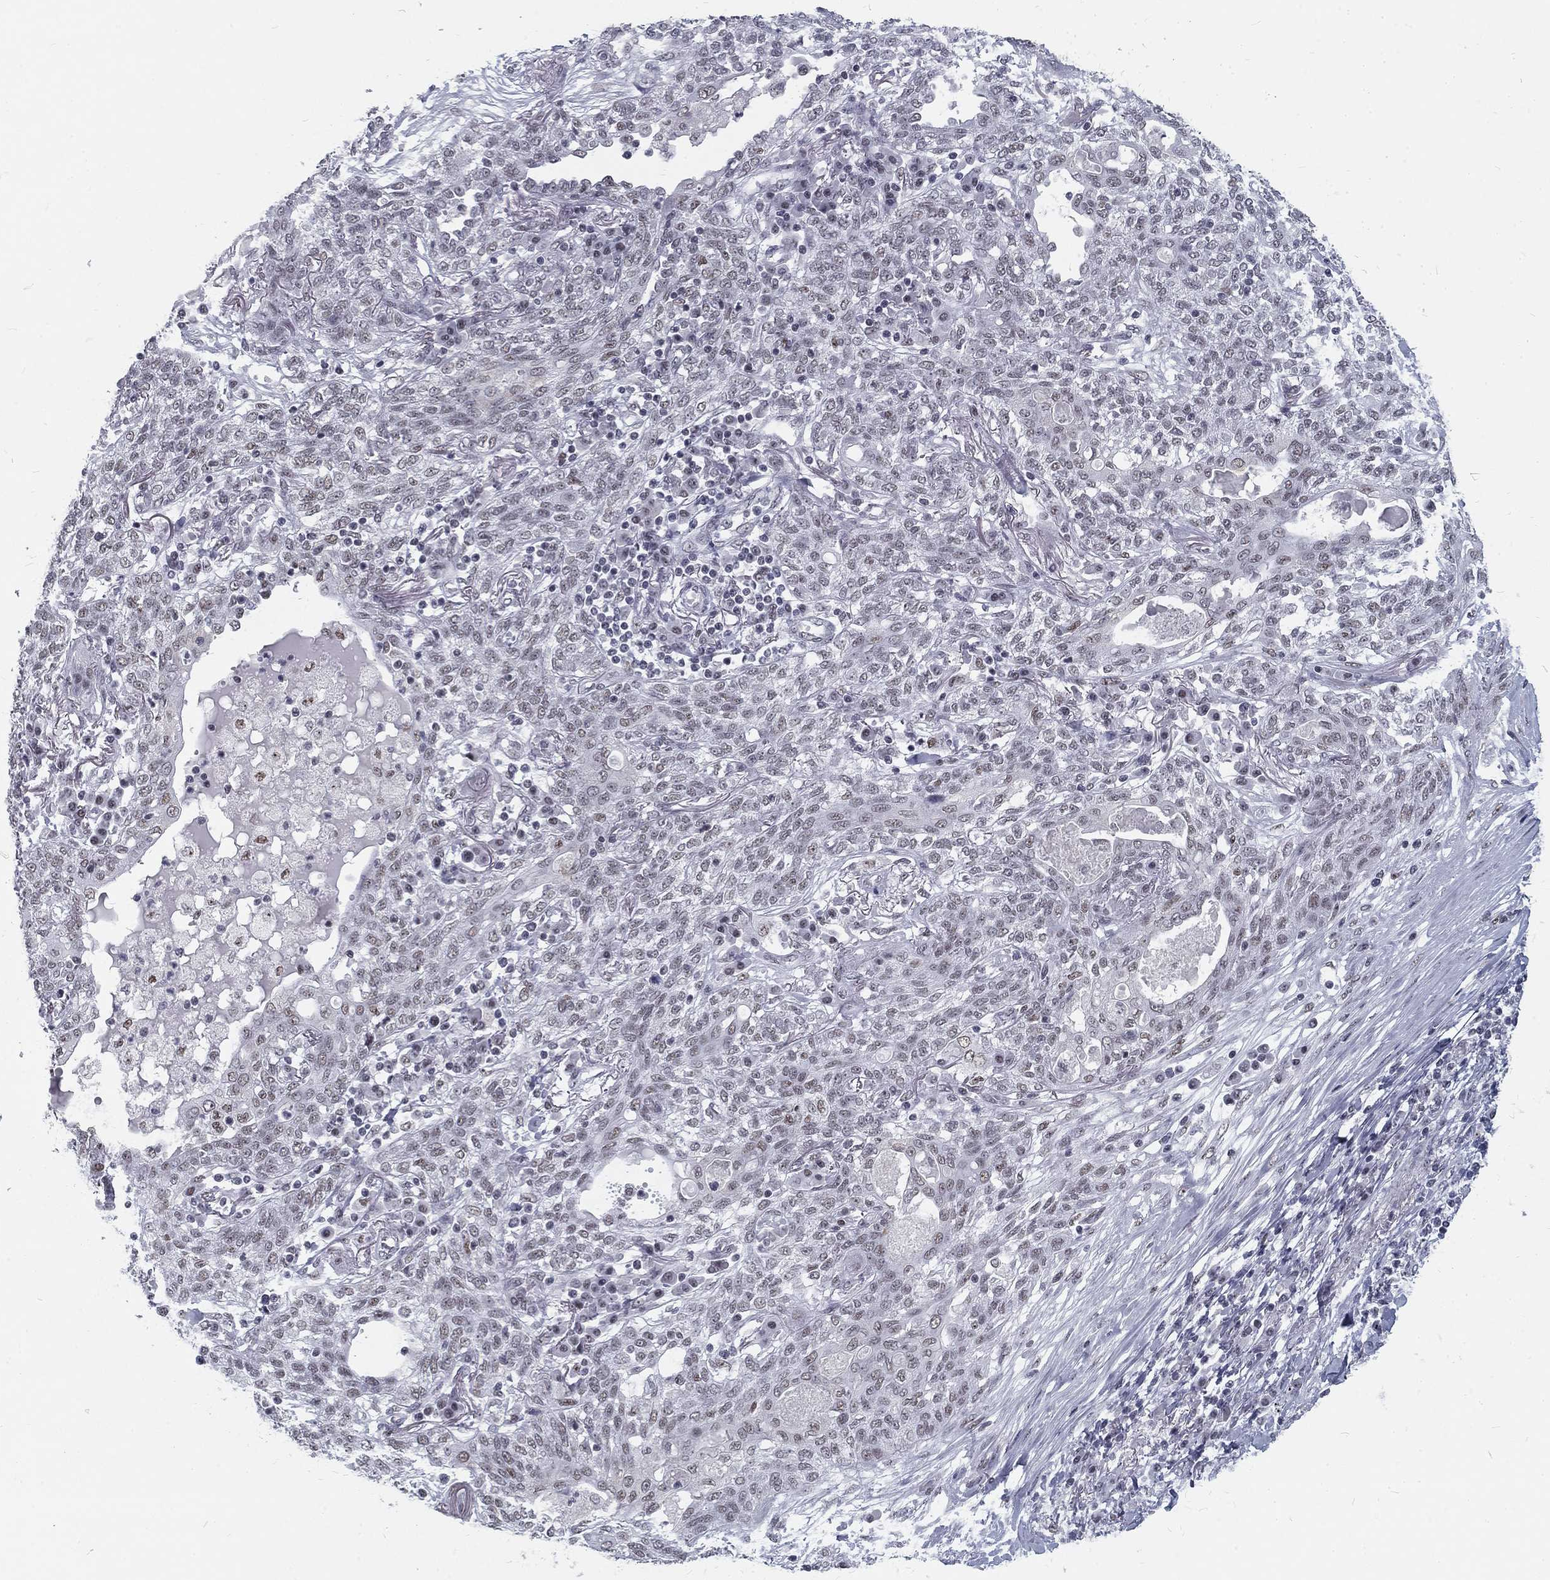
{"staining": {"intensity": "weak", "quantity": "<25%", "location": "nuclear"}, "tissue": "lung cancer", "cell_type": "Tumor cells", "image_type": "cancer", "snomed": [{"axis": "morphology", "description": "Squamous cell carcinoma, NOS"}, {"axis": "topography", "description": "Lung"}], "caption": "IHC micrograph of human squamous cell carcinoma (lung) stained for a protein (brown), which reveals no staining in tumor cells.", "gene": "SNORC", "patient": {"sex": "female", "age": 70}}